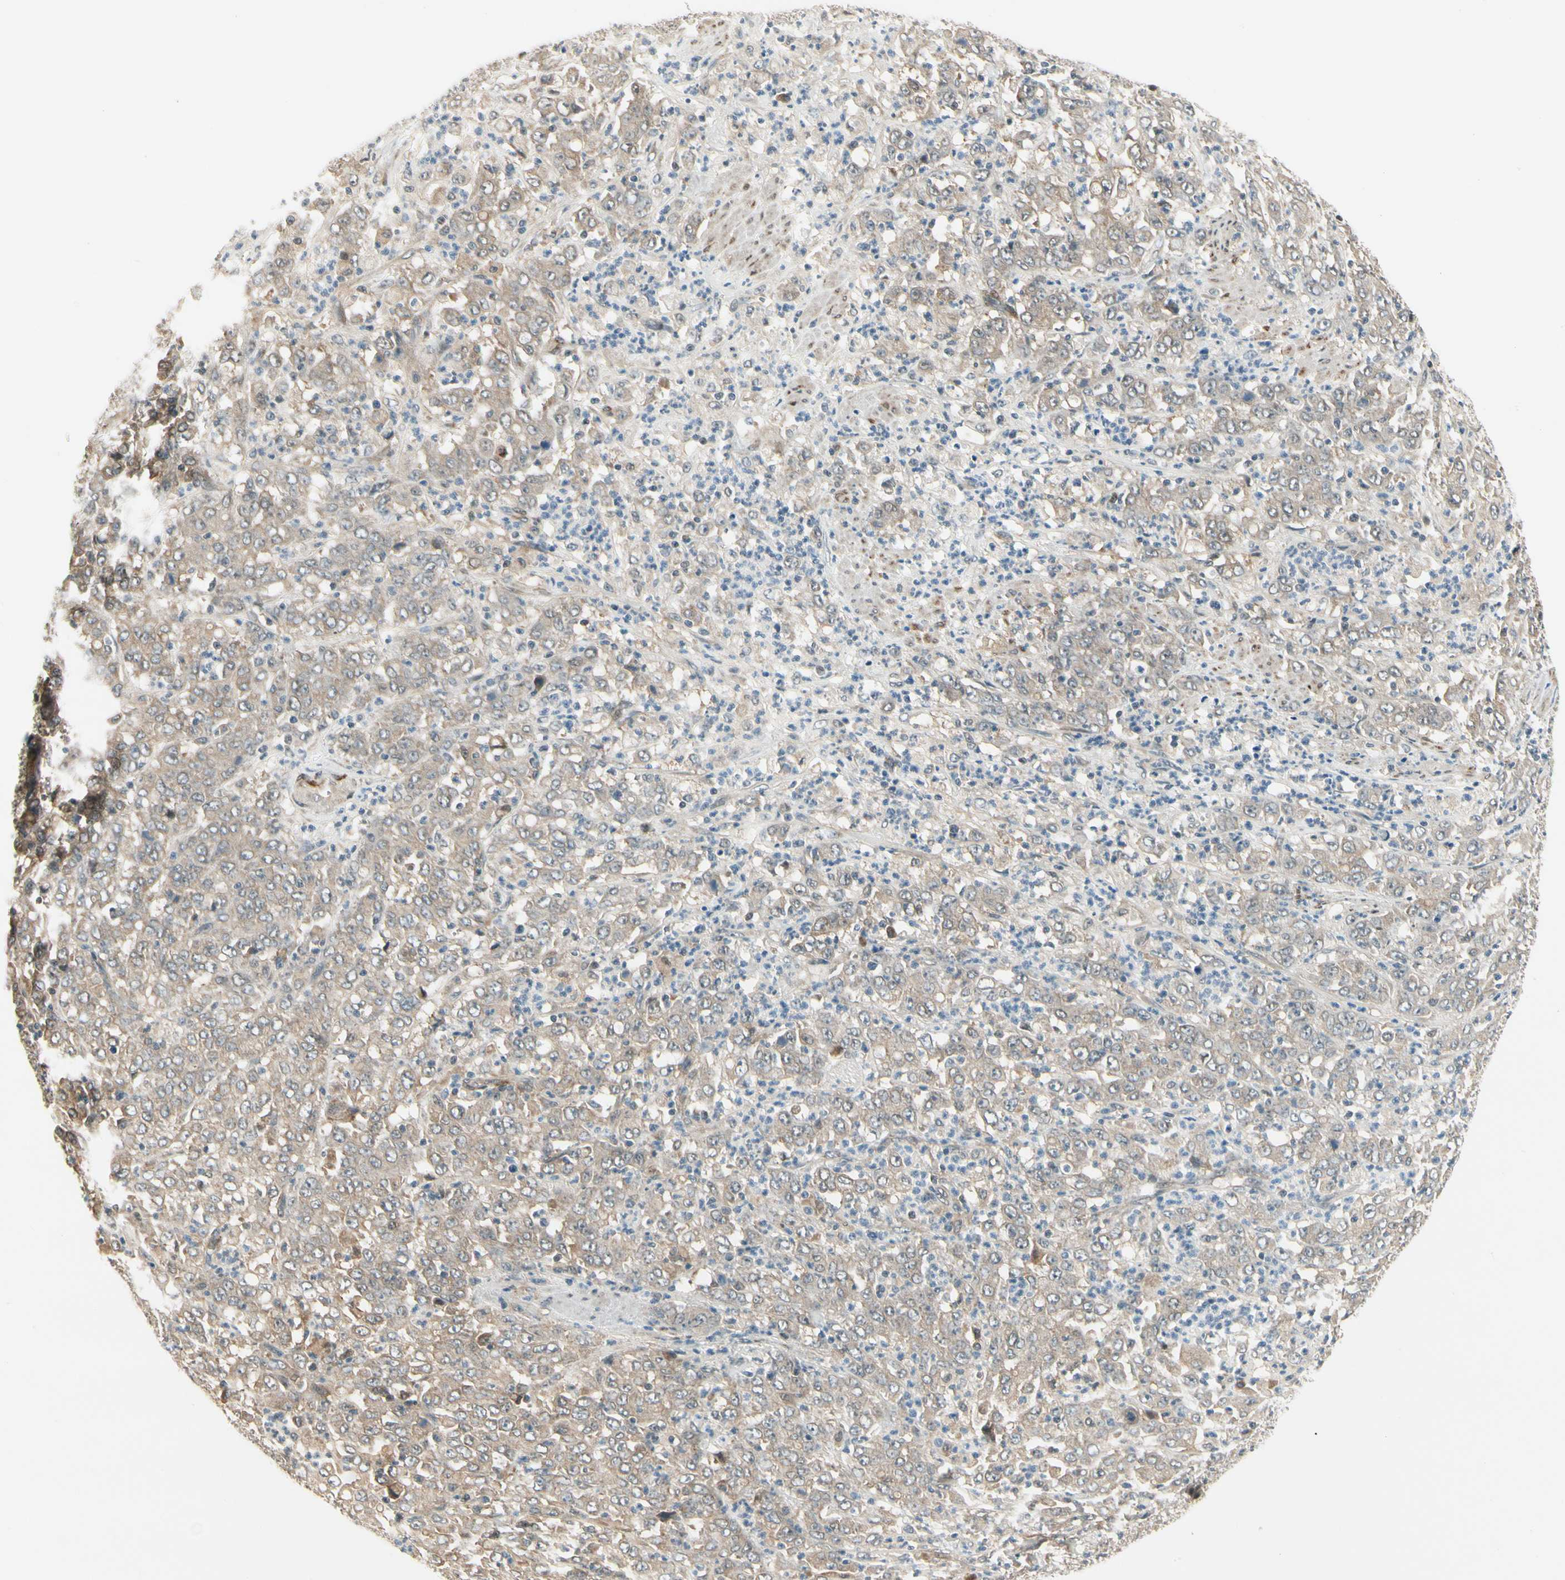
{"staining": {"intensity": "weak", "quantity": ">75%", "location": "cytoplasmic/membranous"}, "tissue": "stomach cancer", "cell_type": "Tumor cells", "image_type": "cancer", "snomed": [{"axis": "morphology", "description": "Adenocarcinoma, NOS"}, {"axis": "topography", "description": "Stomach, lower"}], "caption": "A brown stain labels weak cytoplasmic/membranous positivity of a protein in human adenocarcinoma (stomach) tumor cells. (brown staining indicates protein expression, while blue staining denotes nuclei).", "gene": "EPHB3", "patient": {"sex": "female", "age": 71}}